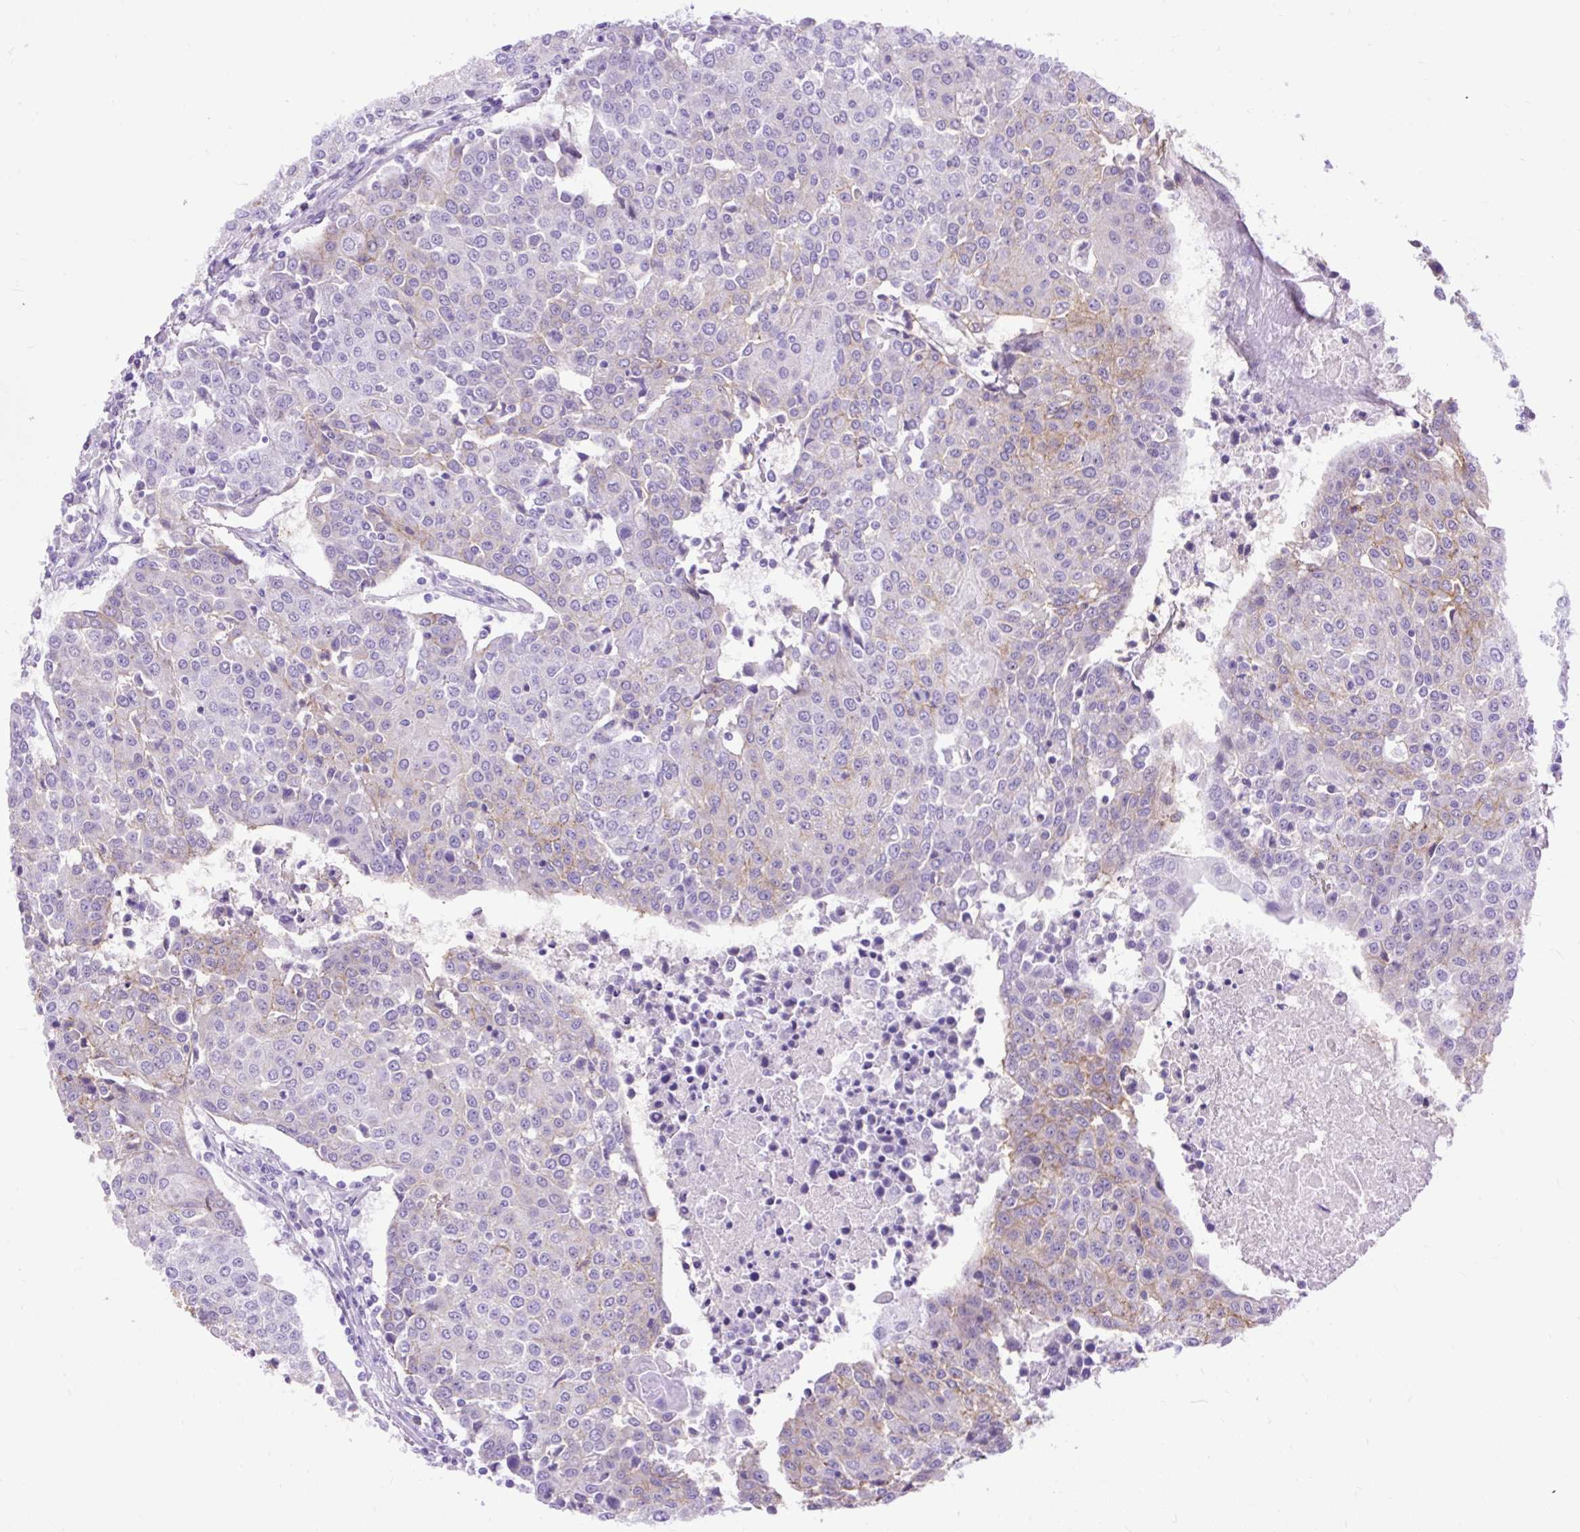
{"staining": {"intensity": "moderate", "quantity": "<25%", "location": "cytoplasmic/membranous"}, "tissue": "urothelial cancer", "cell_type": "Tumor cells", "image_type": "cancer", "snomed": [{"axis": "morphology", "description": "Urothelial carcinoma, High grade"}, {"axis": "topography", "description": "Urinary bladder"}], "caption": "Tumor cells exhibit moderate cytoplasmic/membranous positivity in about <25% of cells in urothelial cancer. (DAB (3,3'-diaminobenzidine) IHC with brightfield microscopy, high magnification).", "gene": "ZNF256", "patient": {"sex": "female", "age": 85}}